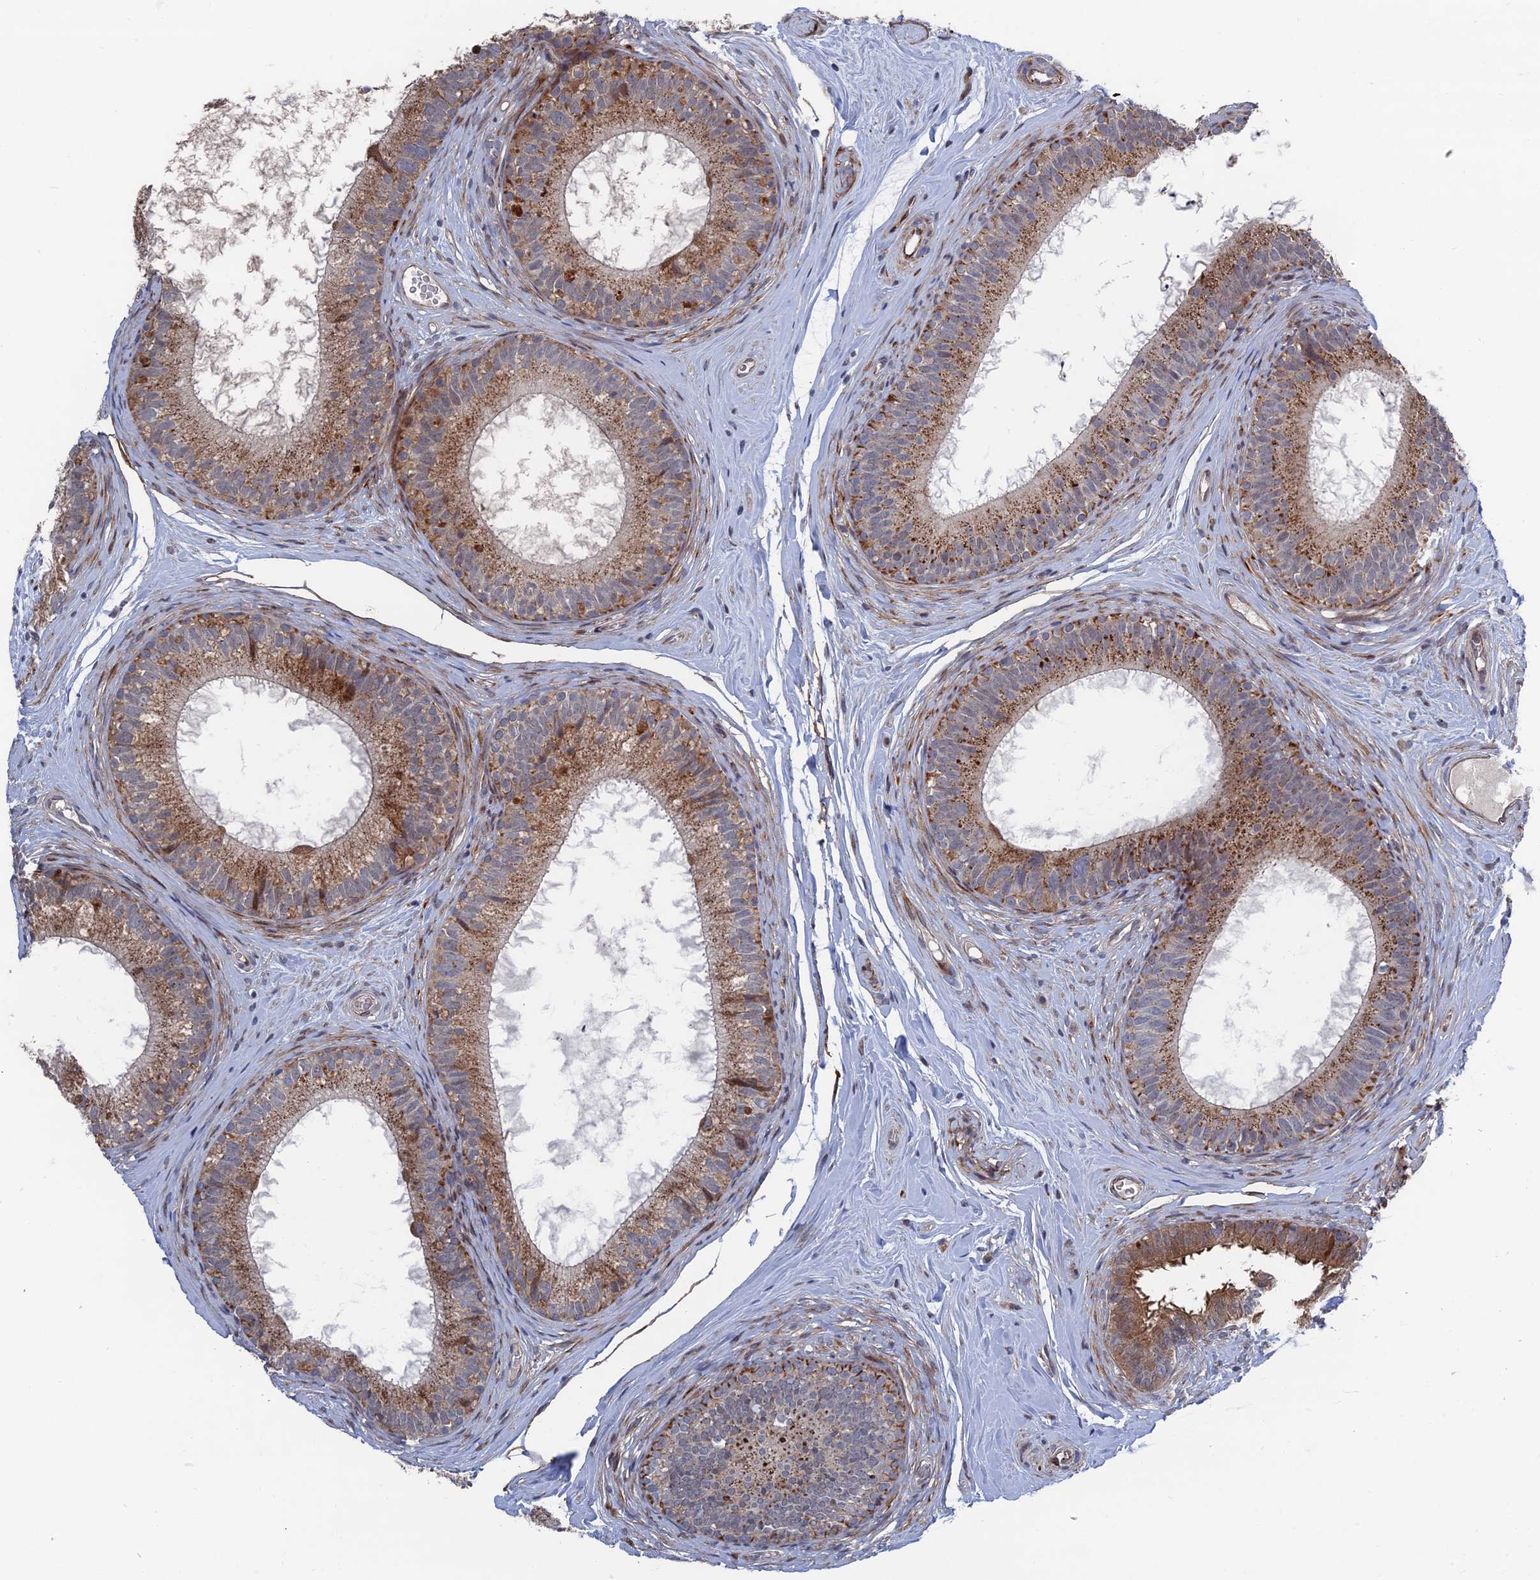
{"staining": {"intensity": "moderate", "quantity": "25%-75%", "location": "cytoplasmic/membranous"}, "tissue": "epididymis", "cell_type": "Glandular cells", "image_type": "normal", "snomed": [{"axis": "morphology", "description": "Normal tissue, NOS"}, {"axis": "topography", "description": "Epididymis"}], "caption": "Epididymis was stained to show a protein in brown. There is medium levels of moderate cytoplasmic/membranous expression in about 25%-75% of glandular cells. The protein of interest is shown in brown color, while the nuclei are stained blue.", "gene": "GTF2IRD1", "patient": {"sex": "male", "age": 33}}